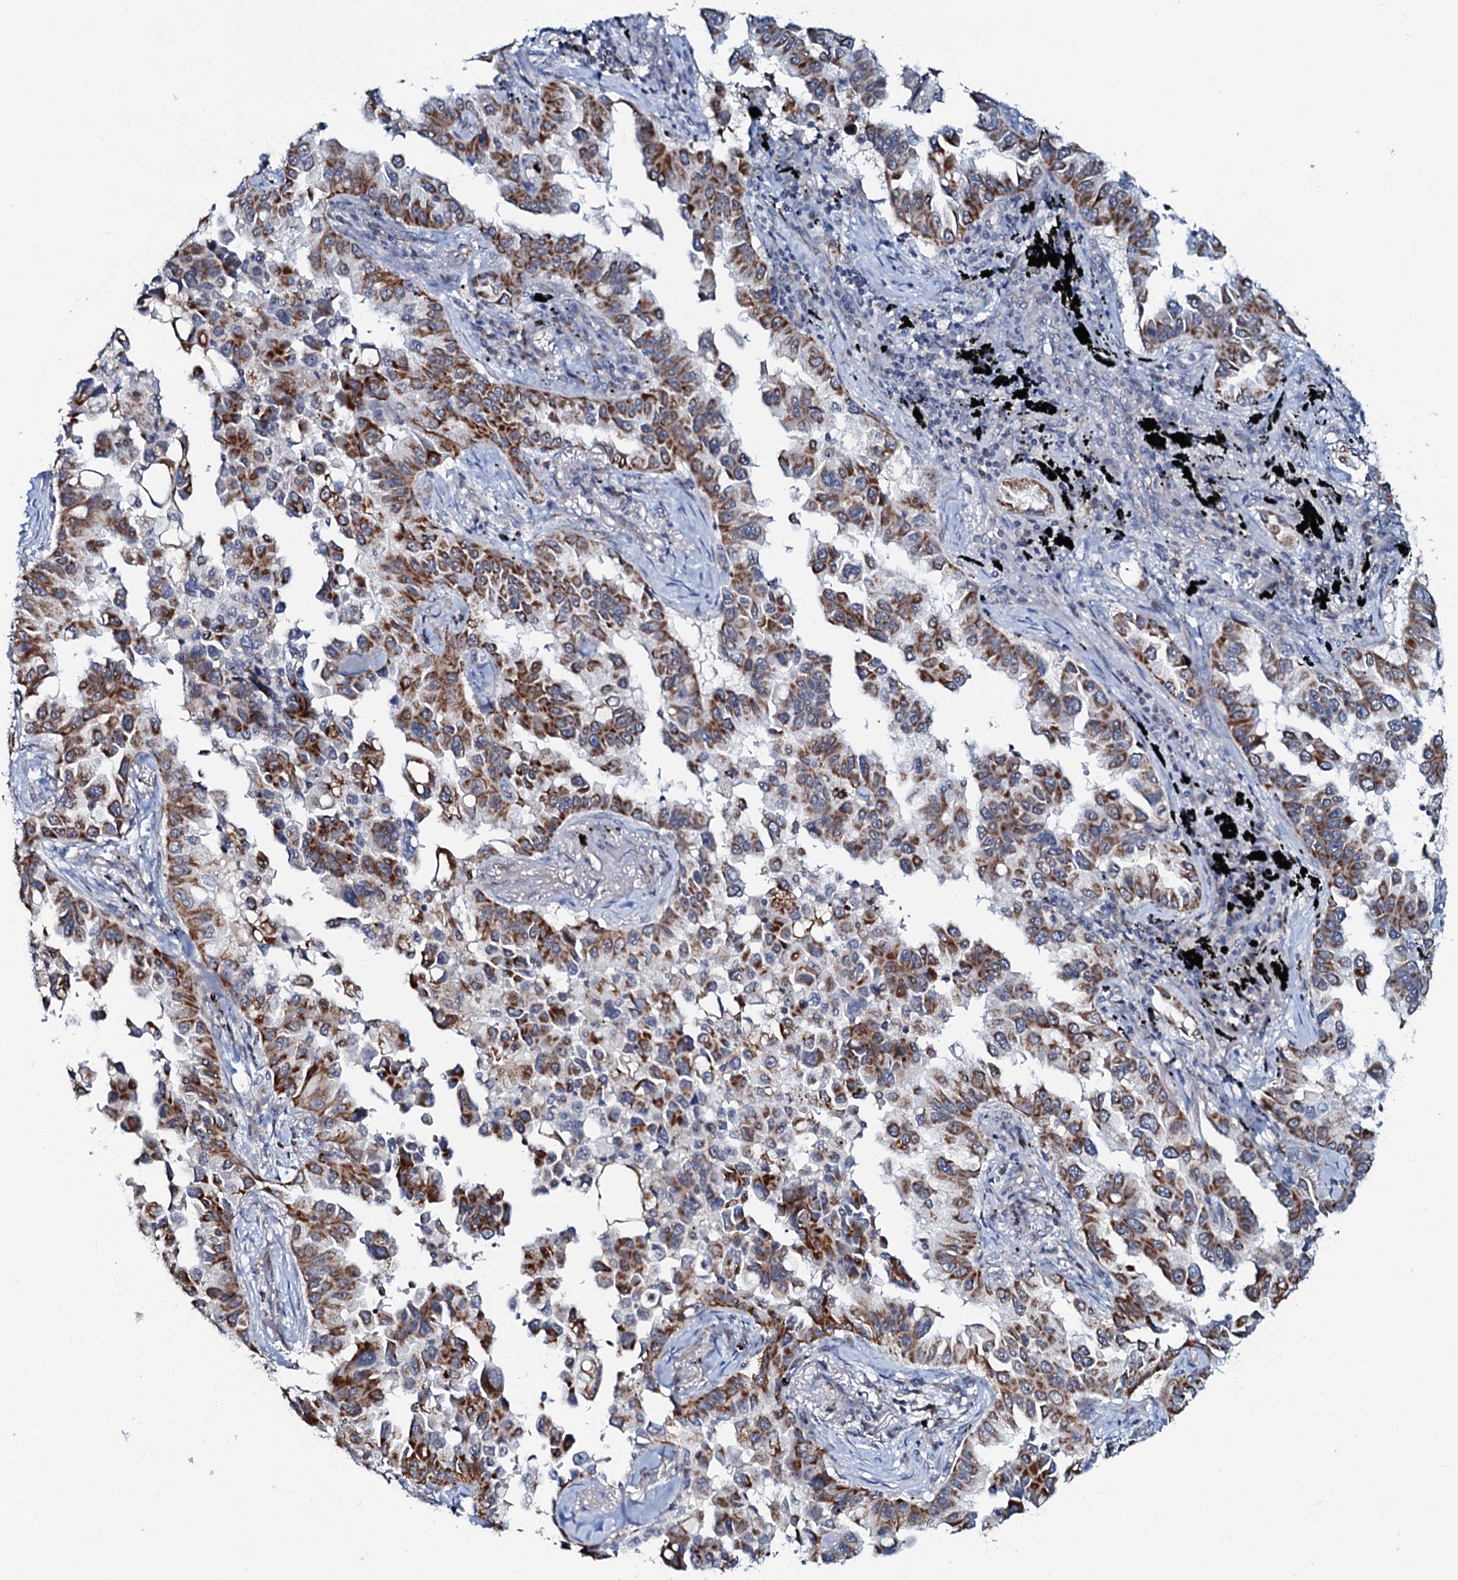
{"staining": {"intensity": "strong", "quantity": ">75%", "location": "cytoplasmic/membranous"}, "tissue": "lung cancer", "cell_type": "Tumor cells", "image_type": "cancer", "snomed": [{"axis": "morphology", "description": "Adenocarcinoma, NOS"}, {"axis": "topography", "description": "Lung"}], "caption": "Adenocarcinoma (lung) stained with a brown dye reveals strong cytoplasmic/membranous positive expression in approximately >75% of tumor cells.", "gene": "MRPL51", "patient": {"sex": "female", "age": 67}}